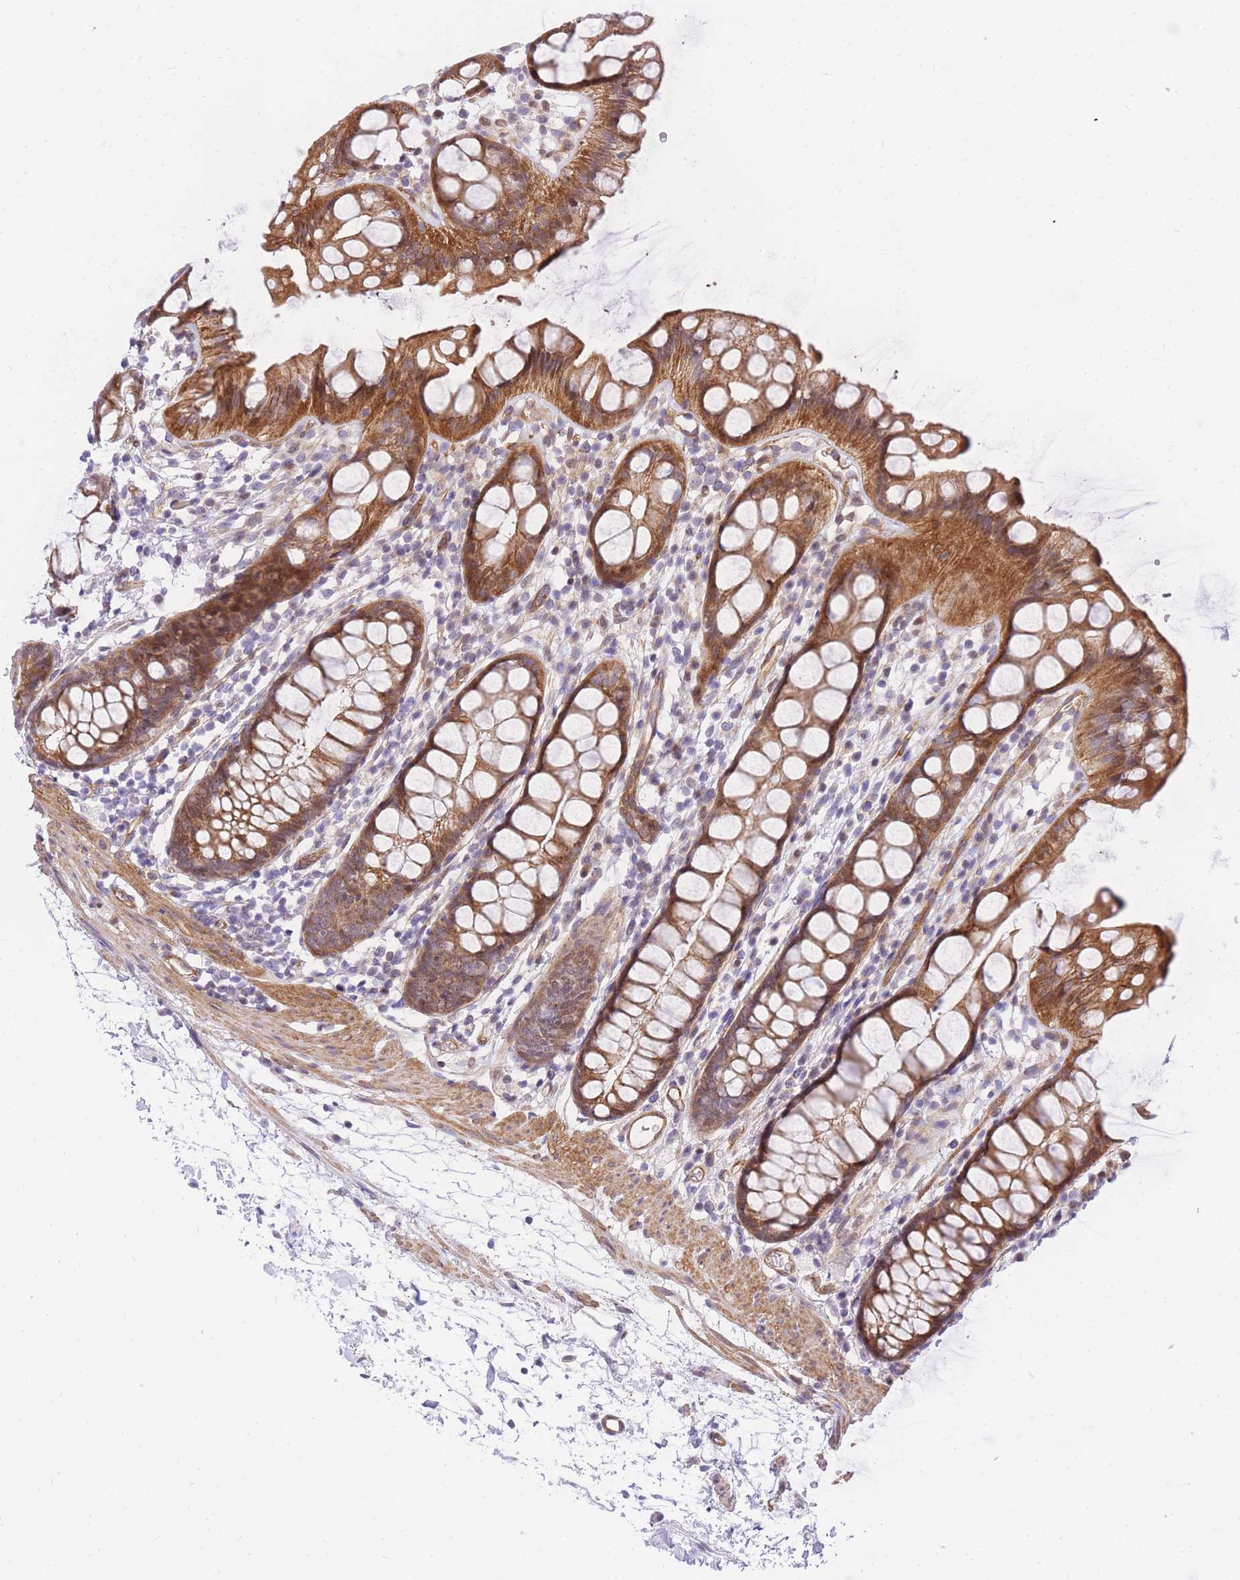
{"staining": {"intensity": "moderate", "quantity": ">75%", "location": "cytoplasmic/membranous,nuclear"}, "tissue": "rectum", "cell_type": "Glandular cells", "image_type": "normal", "snomed": [{"axis": "morphology", "description": "Normal tissue, NOS"}, {"axis": "topography", "description": "Rectum"}], "caption": "Immunohistochemistry staining of unremarkable rectum, which shows medium levels of moderate cytoplasmic/membranous,nuclear staining in approximately >75% of glandular cells indicating moderate cytoplasmic/membranous,nuclear protein expression. The staining was performed using DAB (3,3'-diaminobenzidine) (brown) for protein detection and nuclei were counterstained in hematoxylin (blue).", "gene": "S100PBP", "patient": {"sex": "female", "age": 65}}